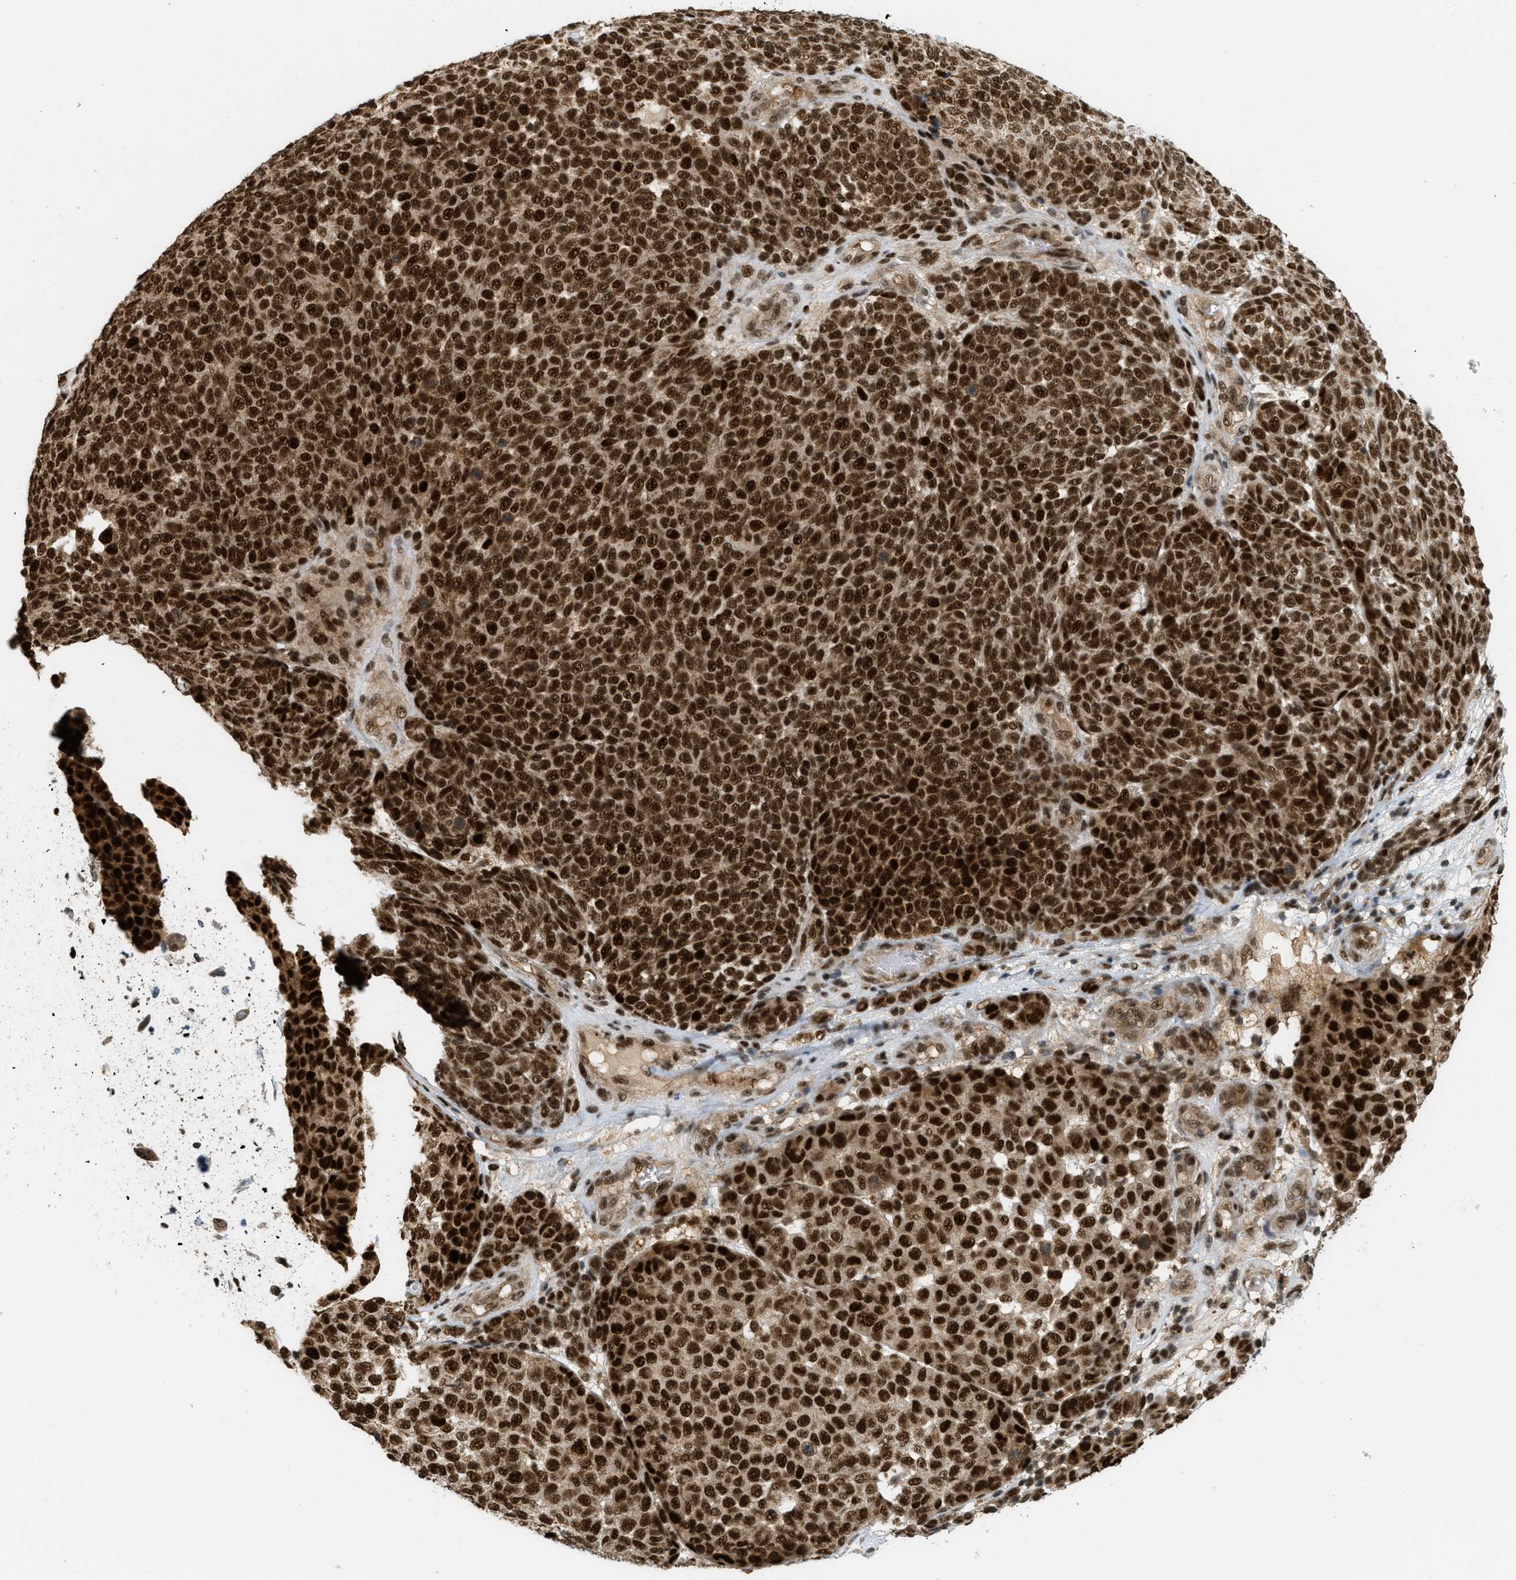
{"staining": {"intensity": "strong", "quantity": ">75%", "location": "cytoplasmic/membranous,nuclear"}, "tissue": "melanoma", "cell_type": "Tumor cells", "image_type": "cancer", "snomed": [{"axis": "morphology", "description": "Malignant melanoma, NOS"}, {"axis": "topography", "description": "Skin"}], "caption": "Brown immunohistochemical staining in melanoma exhibits strong cytoplasmic/membranous and nuclear expression in about >75% of tumor cells.", "gene": "TLK1", "patient": {"sex": "male", "age": 59}}